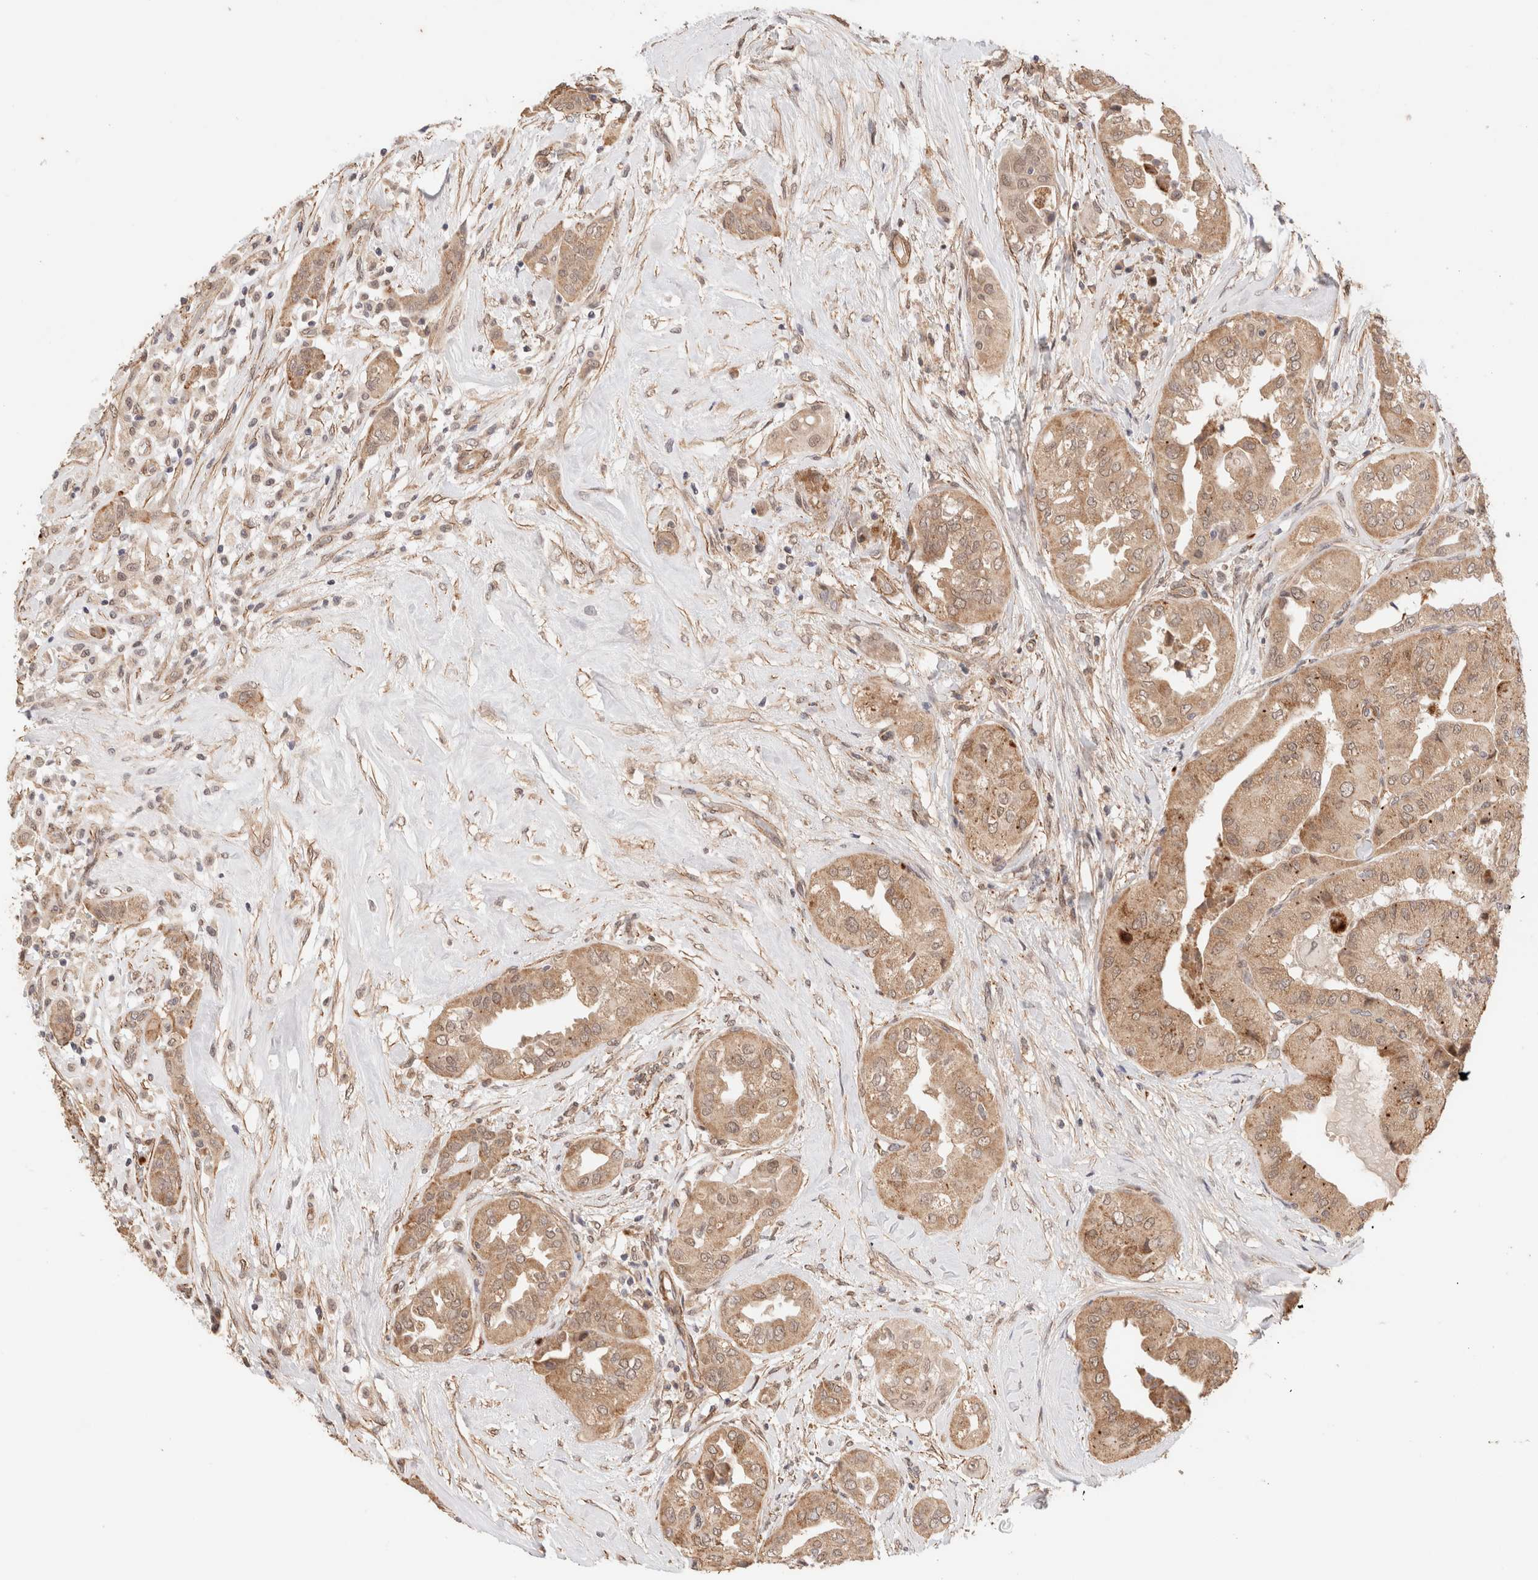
{"staining": {"intensity": "moderate", "quantity": ">75%", "location": "cytoplasmic/membranous,nuclear"}, "tissue": "thyroid cancer", "cell_type": "Tumor cells", "image_type": "cancer", "snomed": [{"axis": "morphology", "description": "Papillary adenocarcinoma, NOS"}, {"axis": "topography", "description": "Thyroid gland"}], "caption": "DAB (3,3'-diaminobenzidine) immunohistochemical staining of thyroid cancer (papillary adenocarcinoma) displays moderate cytoplasmic/membranous and nuclear protein staining in about >75% of tumor cells.", "gene": "BRPF3", "patient": {"sex": "female", "age": 59}}